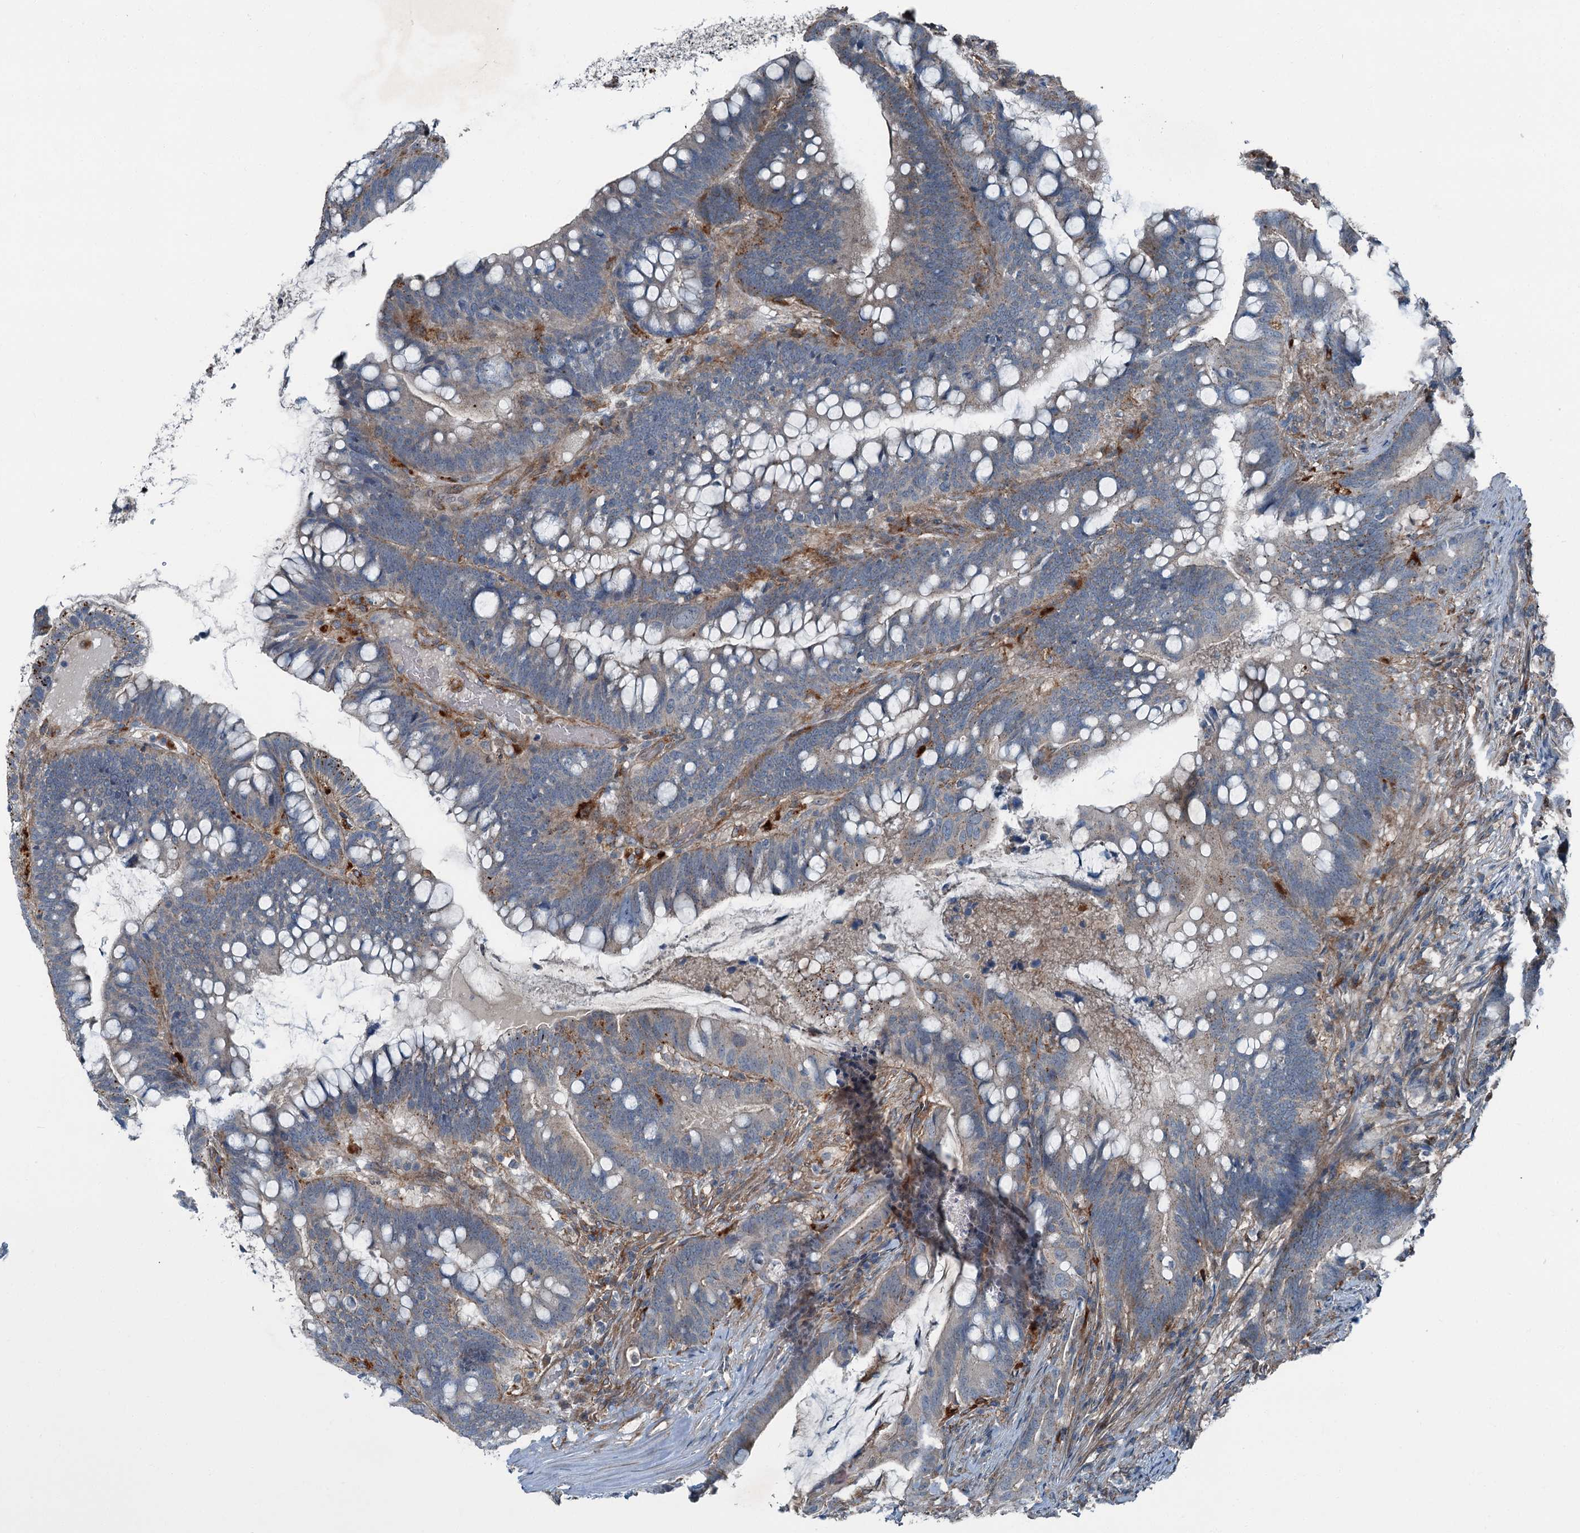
{"staining": {"intensity": "weak", "quantity": "<25%", "location": "cytoplasmic/membranous"}, "tissue": "colorectal cancer", "cell_type": "Tumor cells", "image_type": "cancer", "snomed": [{"axis": "morphology", "description": "Adenocarcinoma, NOS"}, {"axis": "topography", "description": "Colon"}], "caption": "Colorectal adenocarcinoma stained for a protein using IHC exhibits no staining tumor cells.", "gene": "AXL", "patient": {"sex": "female", "age": 66}}